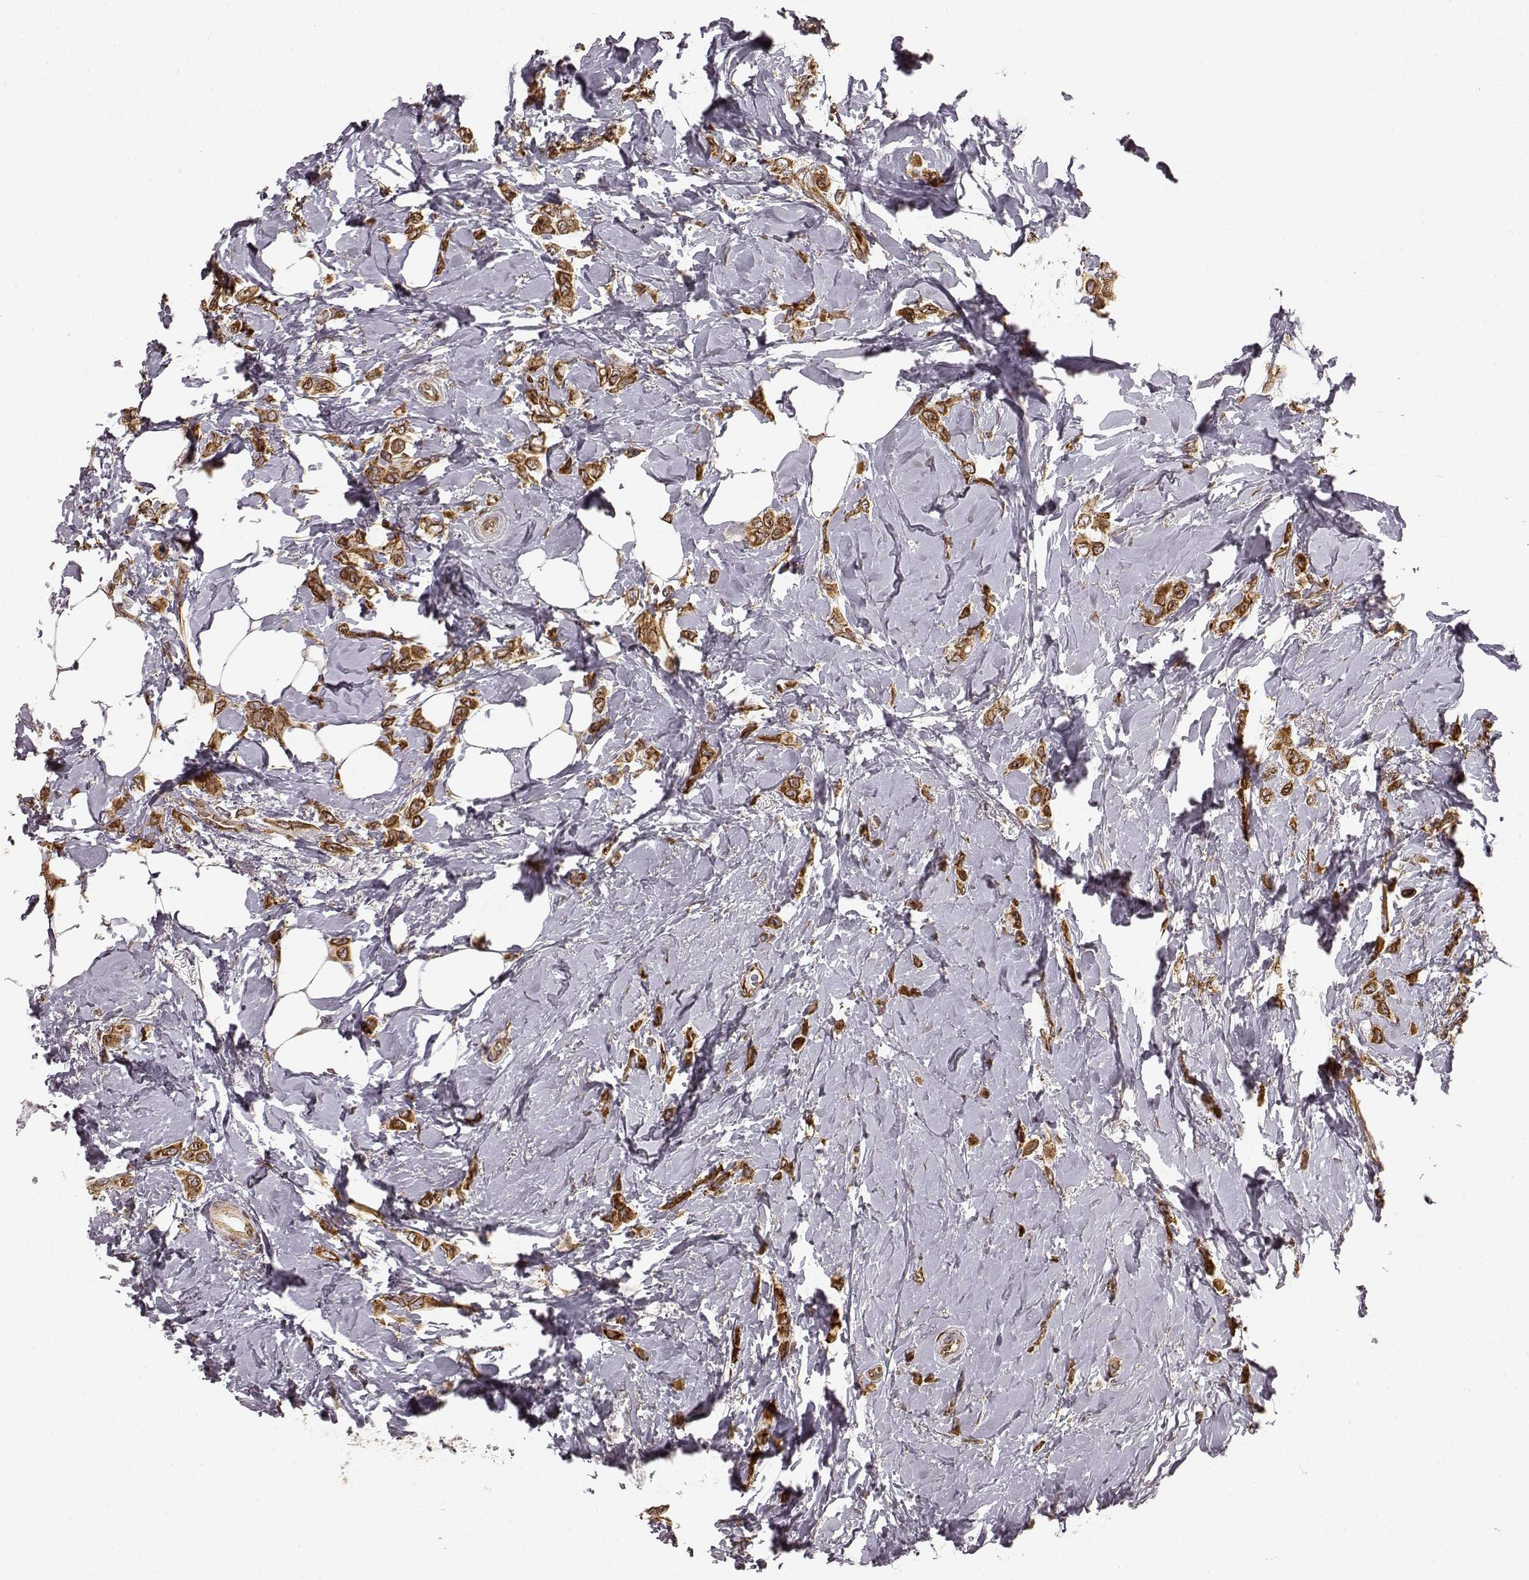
{"staining": {"intensity": "strong", "quantity": ">75%", "location": "cytoplasmic/membranous"}, "tissue": "breast cancer", "cell_type": "Tumor cells", "image_type": "cancer", "snomed": [{"axis": "morphology", "description": "Lobular carcinoma"}, {"axis": "topography", "description": "Breast"}], "caption": "Breast cancer (lobular carcinoma) stained for a protein reveals strong cytoplasmic/membranous positivity in tumor cells. (Stains: DAB (3,3'-diaminobenzidine) in brown, nuclei in blue, Microscopy: brightfield microscopy at high magnification).", "gene": "TMEM14A", "patient": {"sex": "female", "age": 66}}